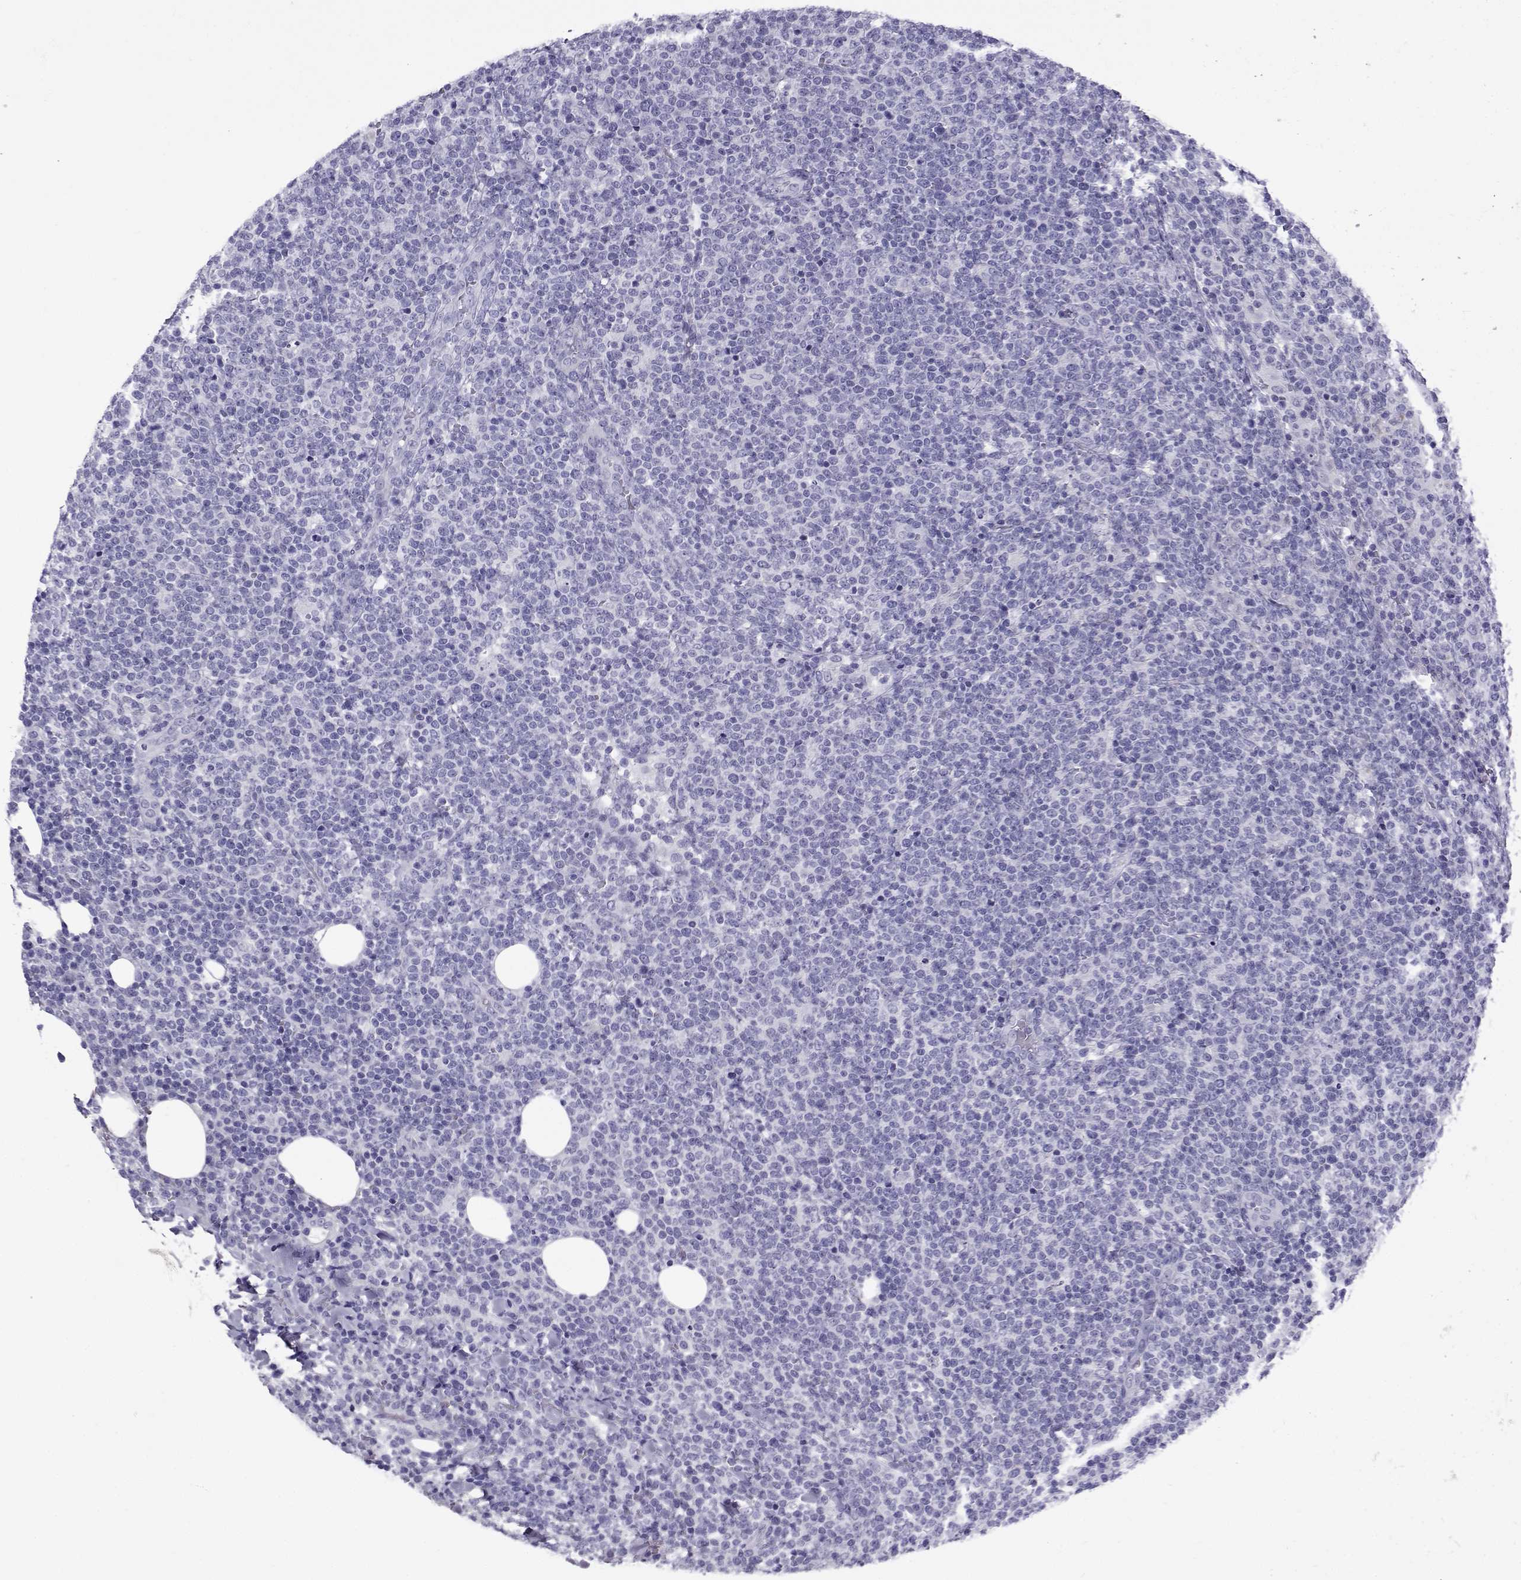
{"staining": {"intensity": "negative", "quantity": "none", "location": "none"}, "tissue": "lymphoma", "cell_type": "Tumor cells", "image_type": "cancer", "snomed": [{"axis": "morphology", "description": "Malignant lymphoma, non-Hodgkin's type, High grade"}, {"axis": "topography", "description": "Lymph node"}], "caption": "Lymphoma stained for a protein using IHC exhibits no expression tumor cells.", "gene": "CRYBB1", "patient": {"sex": "male", "age": 61}}